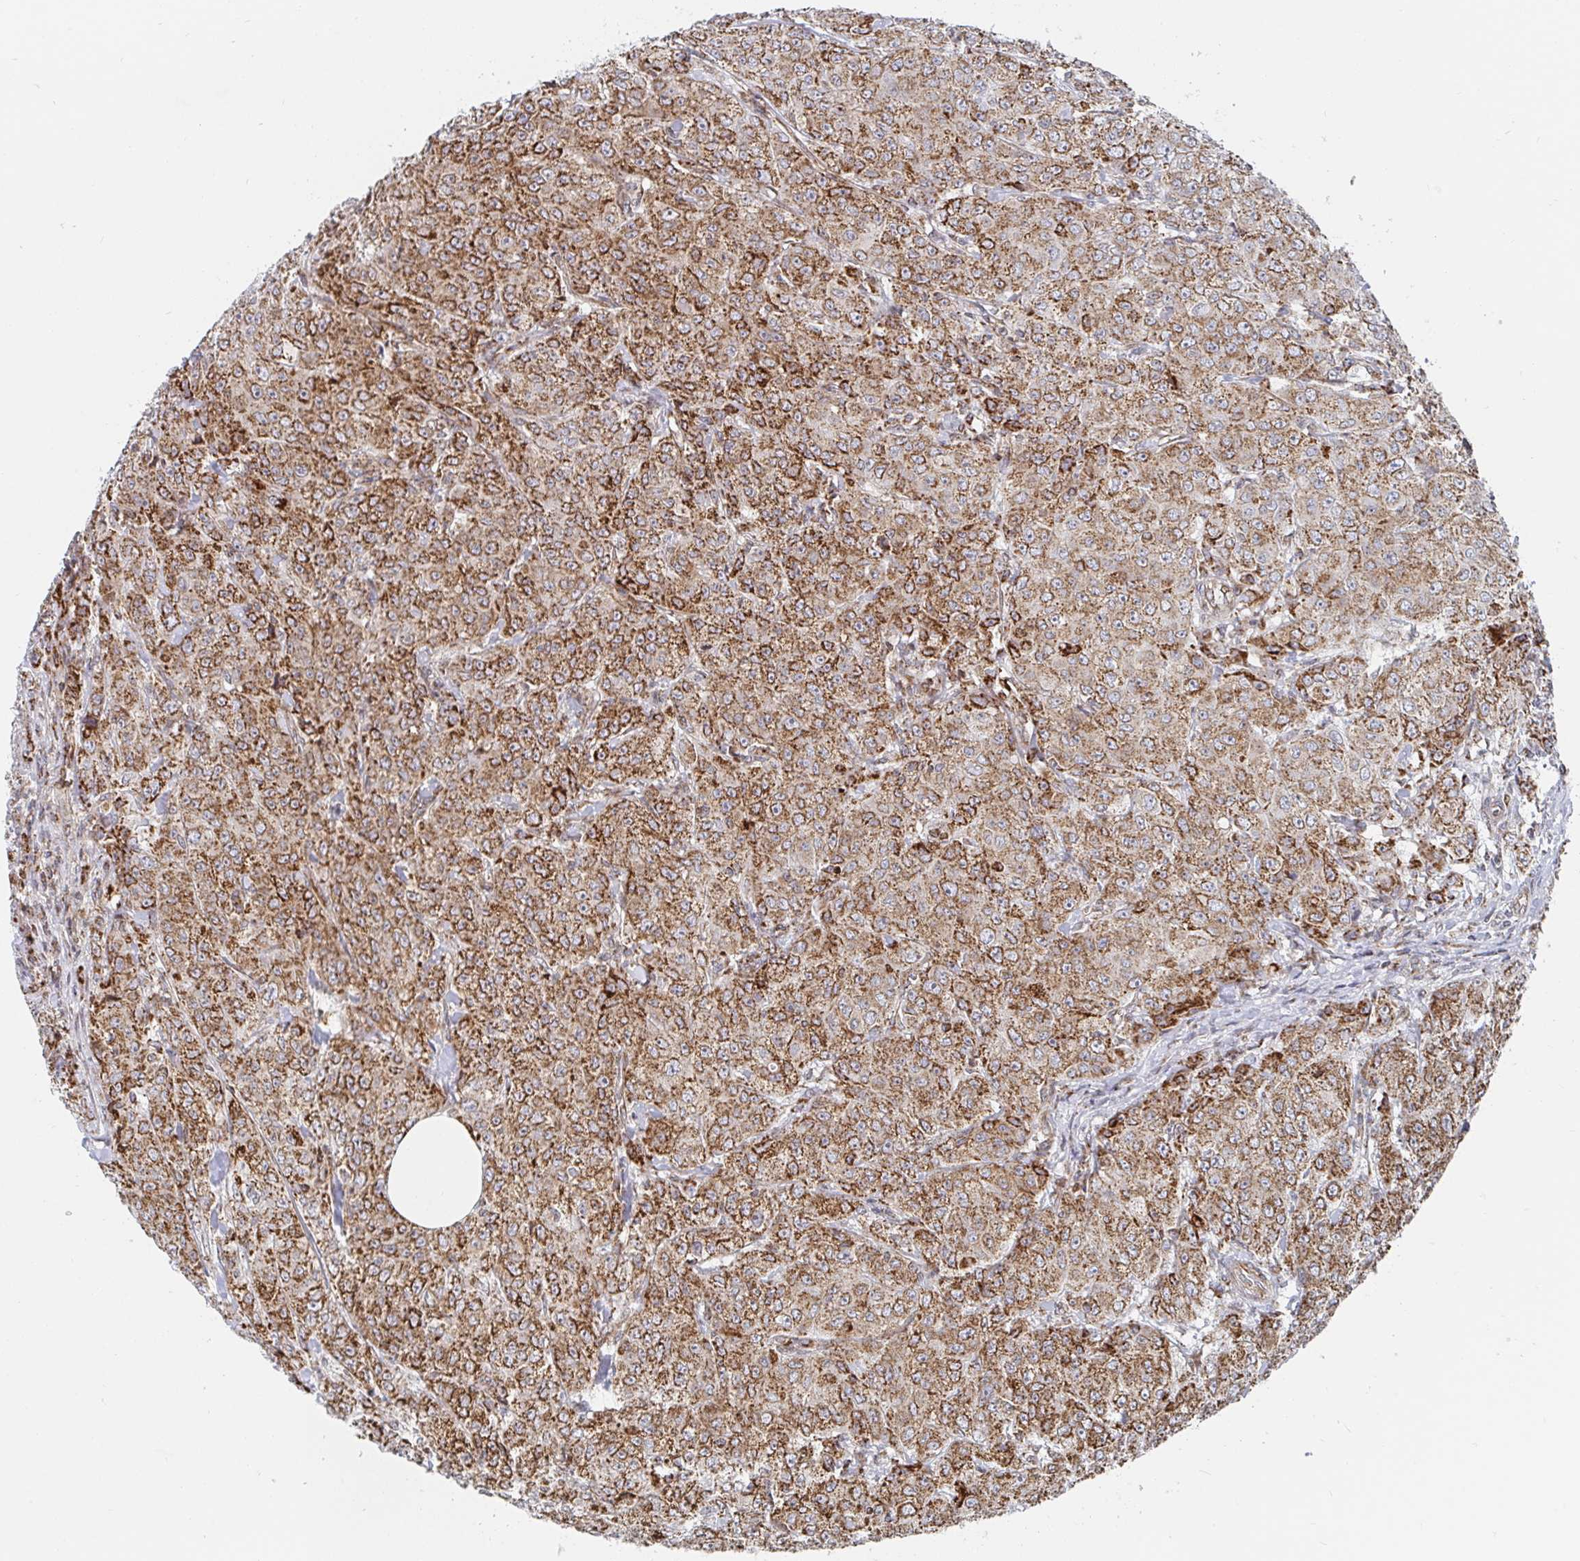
{"staining": {"intensity": "moderate", "quantity": ">75%", "location": "cytoplasmic/membranous"}, "tissue": "breast cancer", "cell_type": "Tumor cells", "image_type": "cancer", "snomed": [{"axis": "morphology", "description": "Normal tissue, NOS"}, {"axis": "morphology", "description": "Duct carcinoma"}, {"axis": "topography", "description": "Breast"}], "caption": "A medium amount of moderate cytoplasmic/membranous staining is present in approximately >75% of tumor cells in breast intraductal carcinoma tissue.", "gene": "STARD8", "patient": {"sex": "female", "age": 43}}